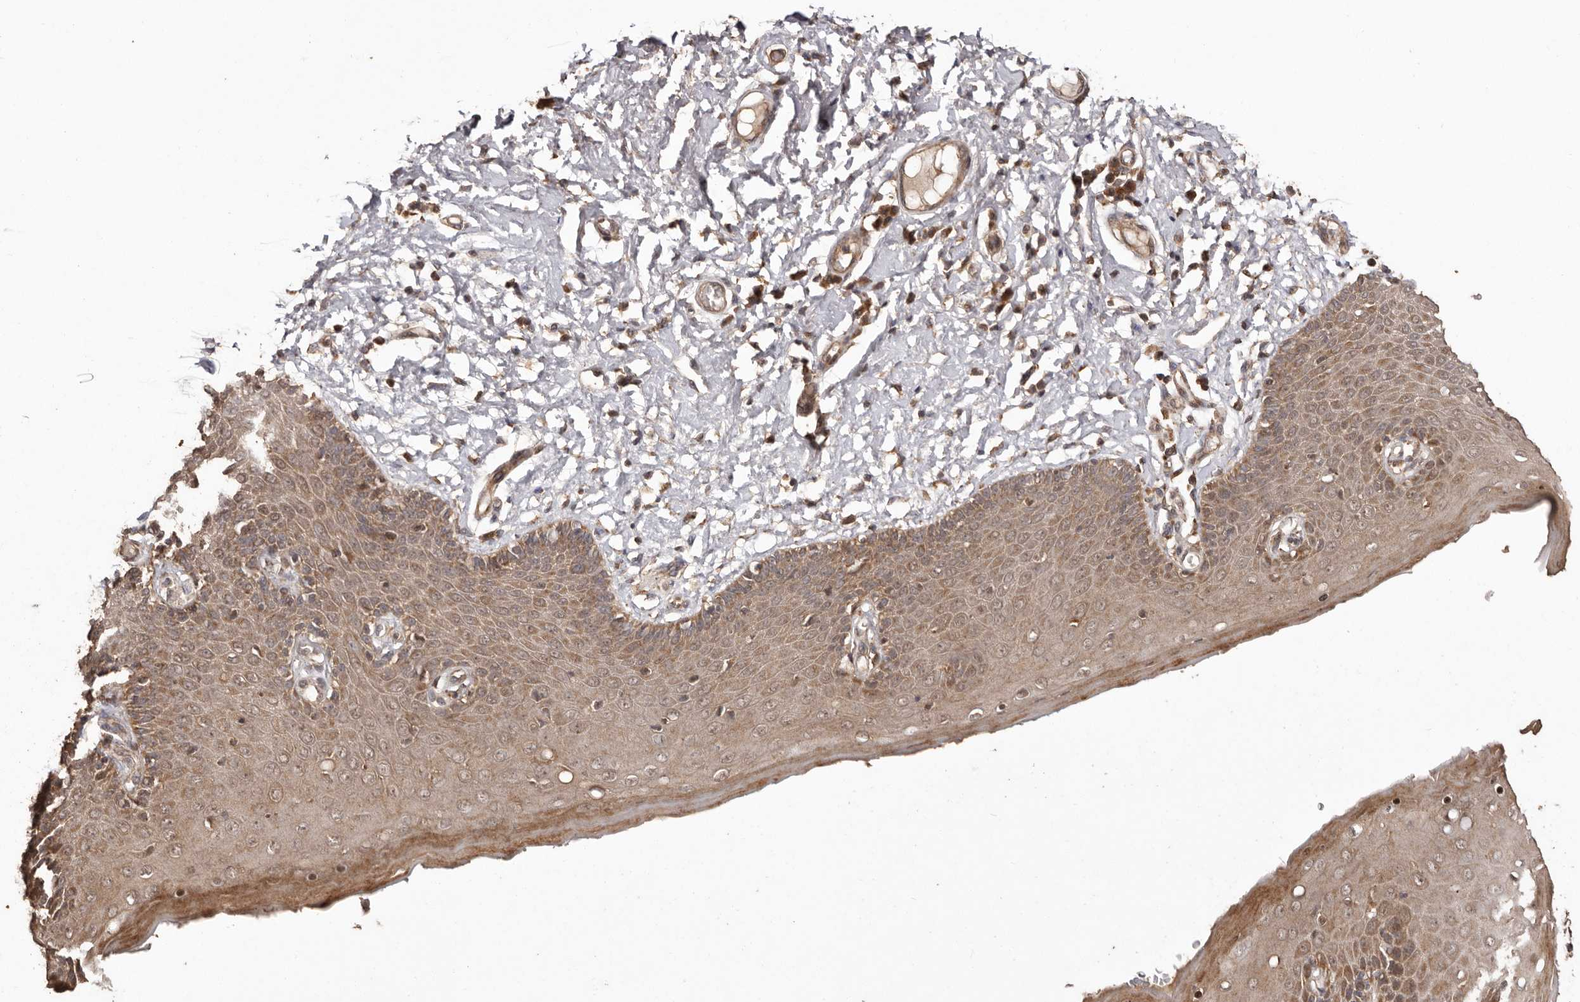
{"staining": {"intensity": "moderate", "quantity": ">75%", "location": "cytoplasmic/membranous"}, "tissue": "skin", "cell_type": "Epidermal cells", "image_type": "normal", "snomed": [{"axis": "morphology", "description": "Normal tissue, NOS"}, {"axis": "topography", "description": "Vulva"}], "caption": "Immunohistochemistry (IHC) histopathology image of benign skin stained for a protein (brown), which demonstrates medium levels of moderate cytoplasmic/membranous positivity in about >75% of epidermal cells.", "gene": "RWDD1", "patient": {"sex": "female", "age": 66}}